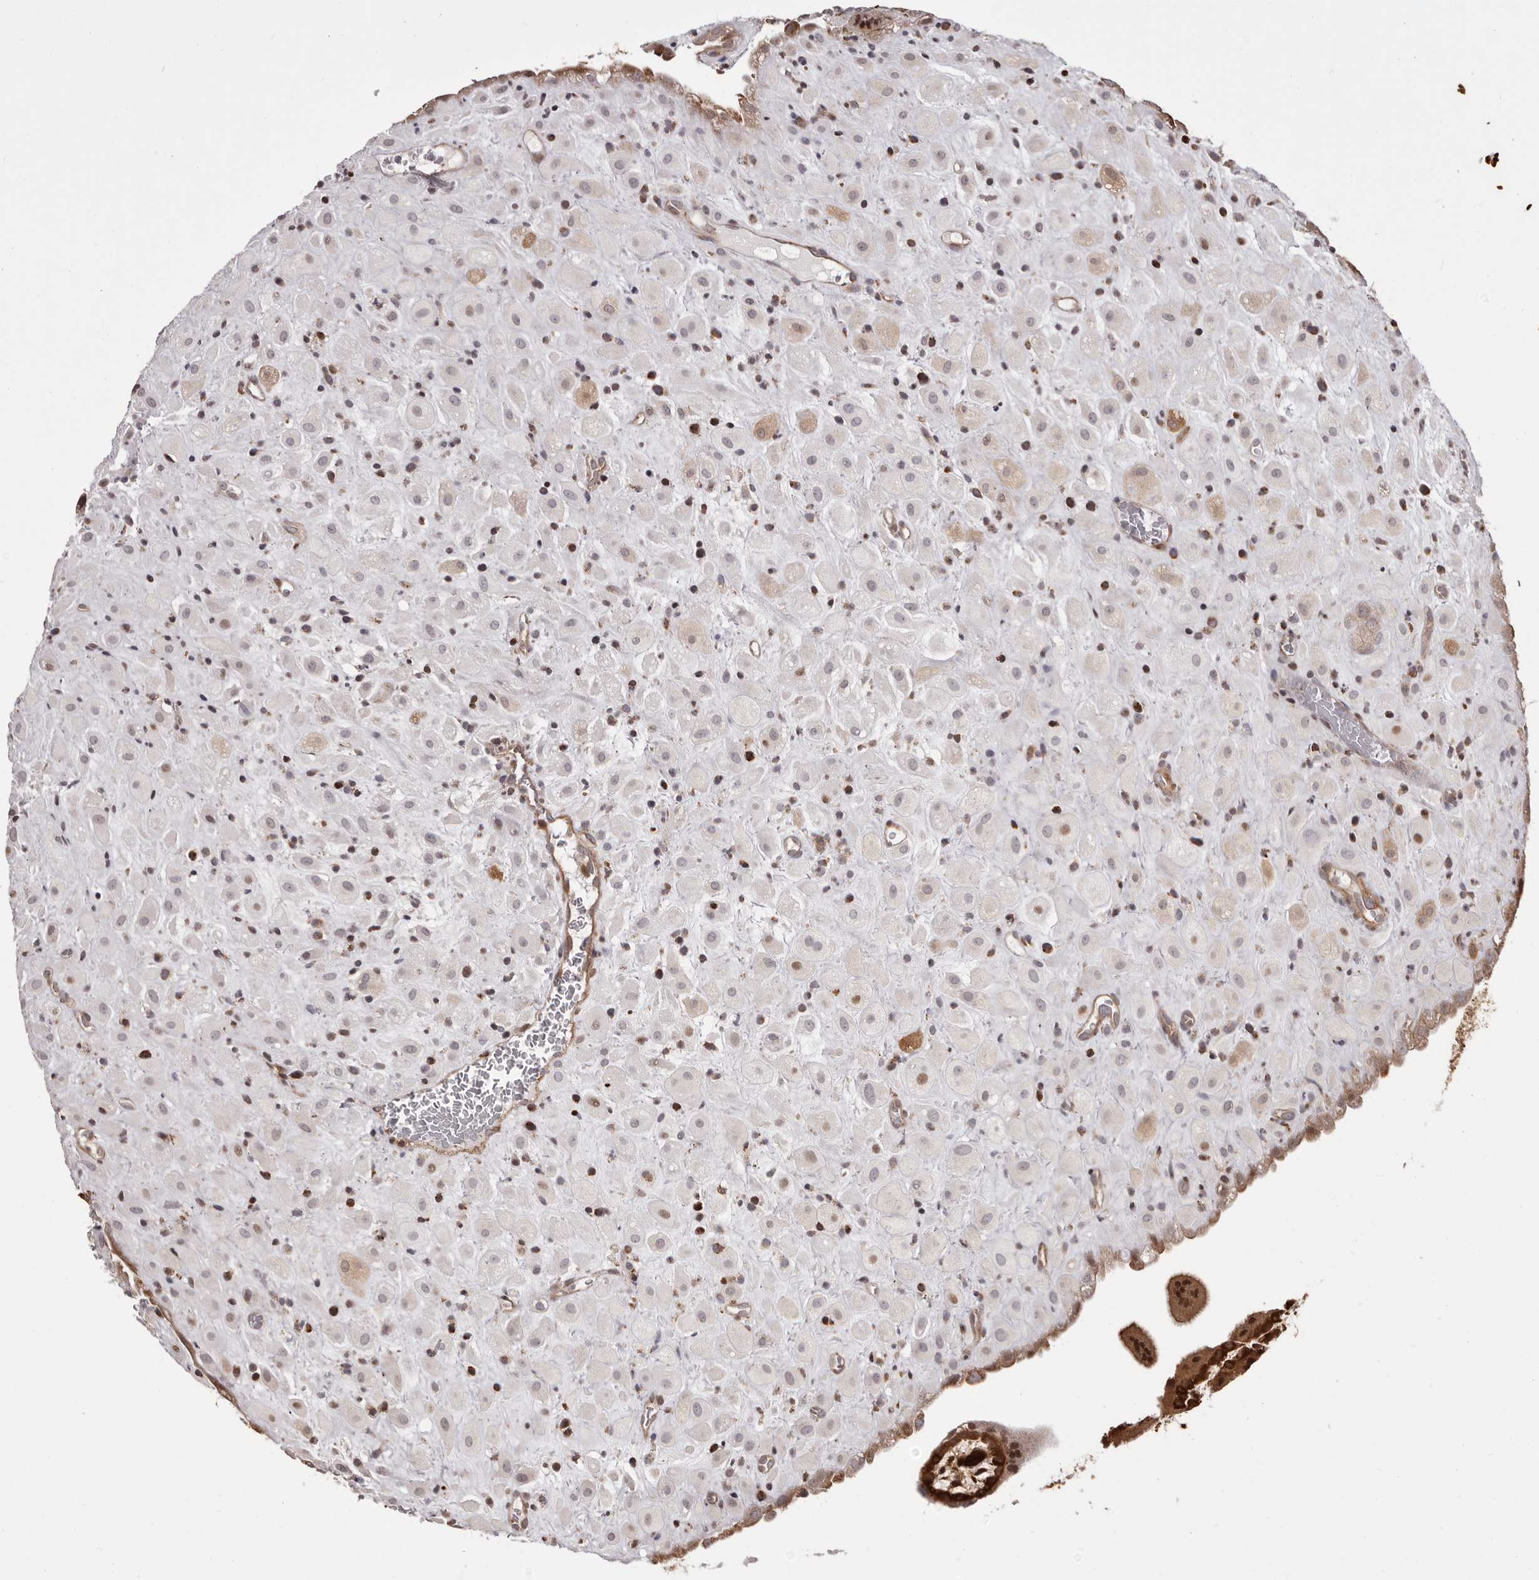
{"staining": {"intensity": "moderate", "quantity": "<25%", "location": "cytoplasmic/membranous"}, "tissue": "placenta", "cell_type": "Decidual cells", "image_type": "normal", "snomed": [{"axis": "morphology", "description": "Normal tissue, NOS"}, {"axis": "topography", "description": "Placenta"}], "caption": "This histopathology image exhibits benign placenta stained with immunohistochemistry to label a protein in brown. The cytoplasmic/membranous of decidual cells show moderate positivity for the protein. Nuclei are counter-stained blue.", "gene": "GFOD1", "patient": {"sex": "female", "age": 35}}